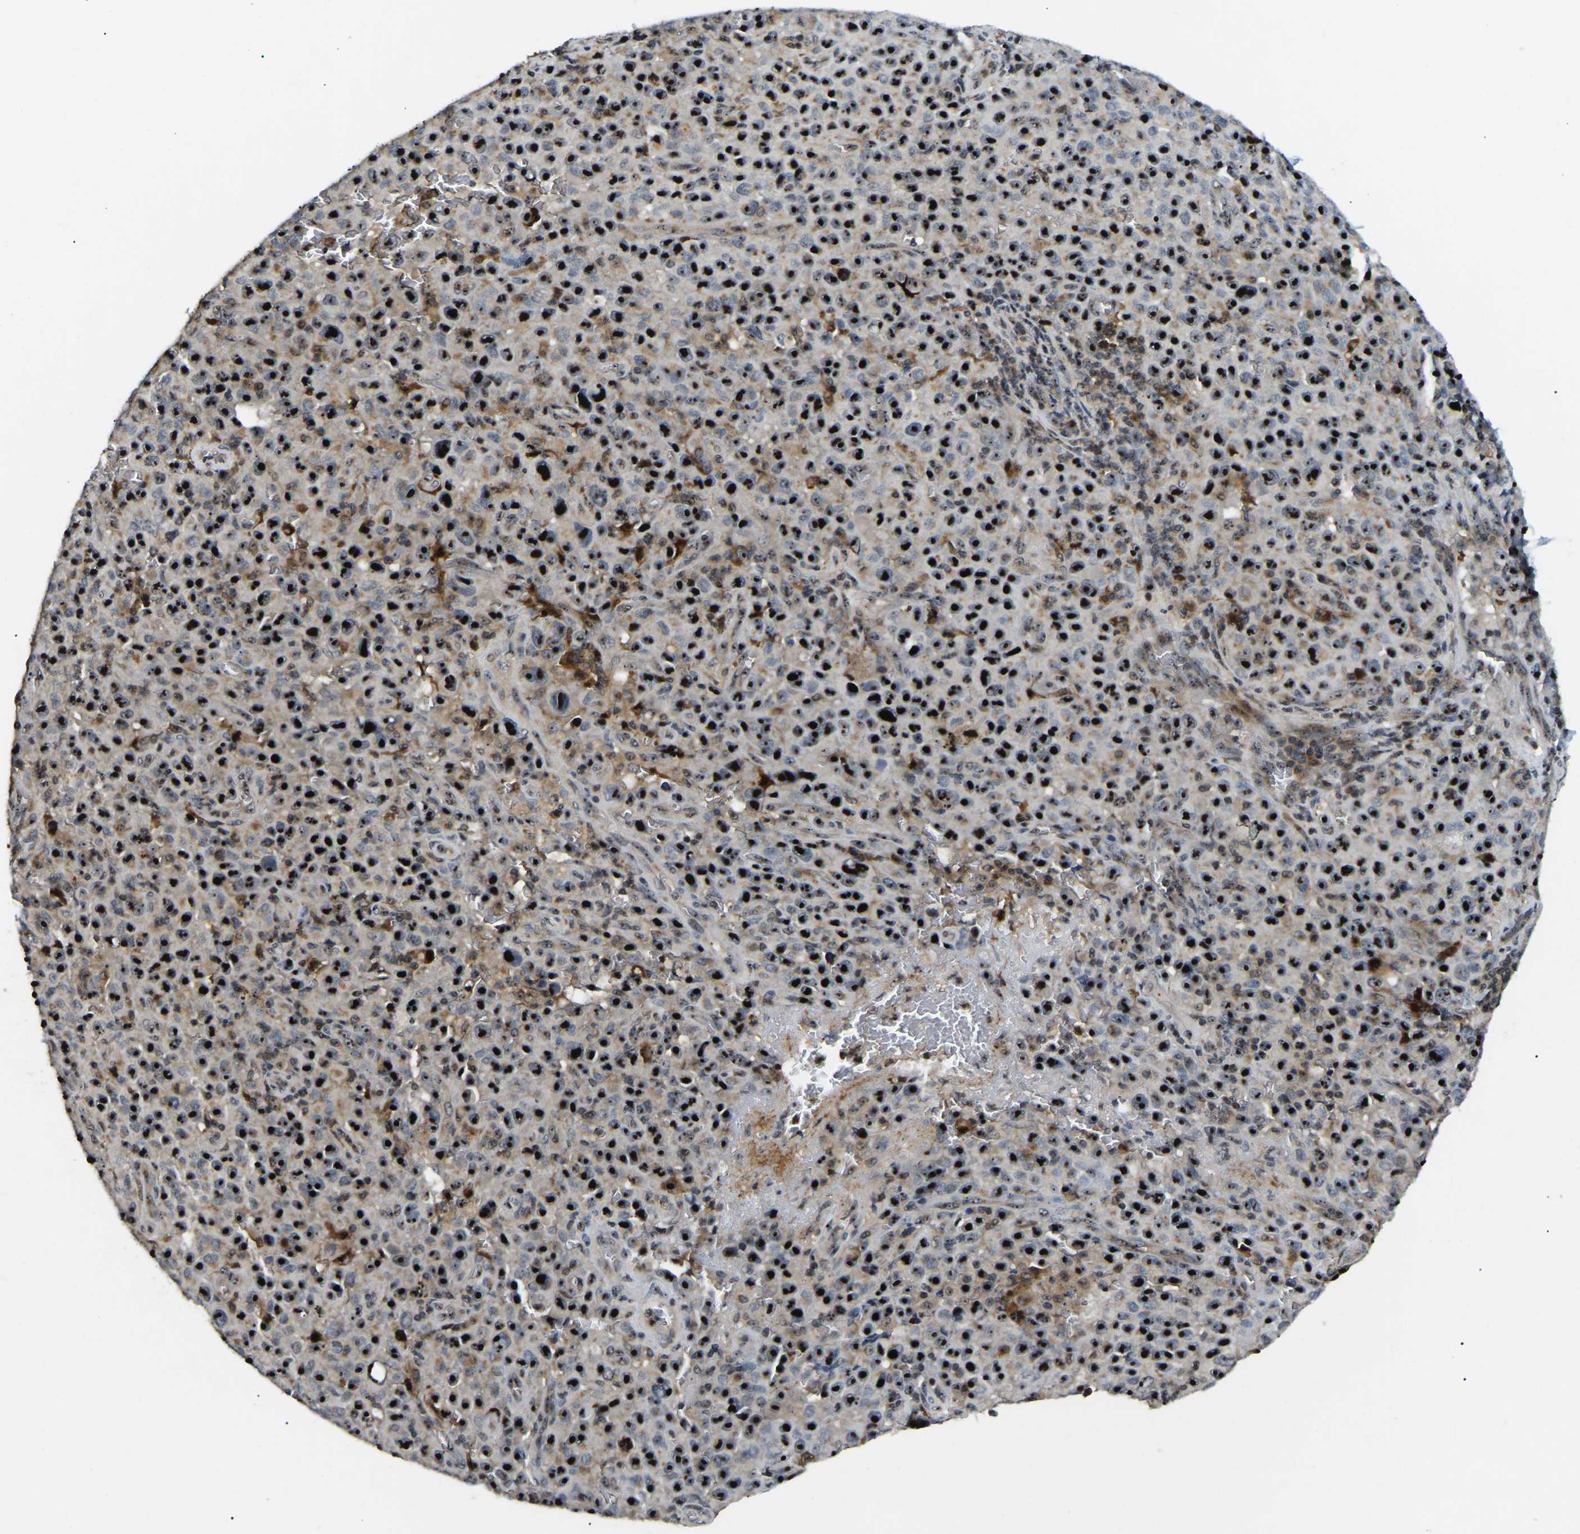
{"staining": {"intensity": "strong", "quantity": ">75%", "location": "nuclear"}, "tissue": "melanoma", "cell_type": "Tumor cells", "image_type": "cancer", "snomed": [{"axis": "morphology", "description": "Malignant melanoma, NOS"}, {"axis": "topography", "description": "Skin"}], "caption": "Immunohistochemical staining of human malignant melanoma reveals high levels of strong nuclear positivity in about >75% of tumor cells.", "gene": "RBM28", "patient": {"sex": "female", "age": 82}}